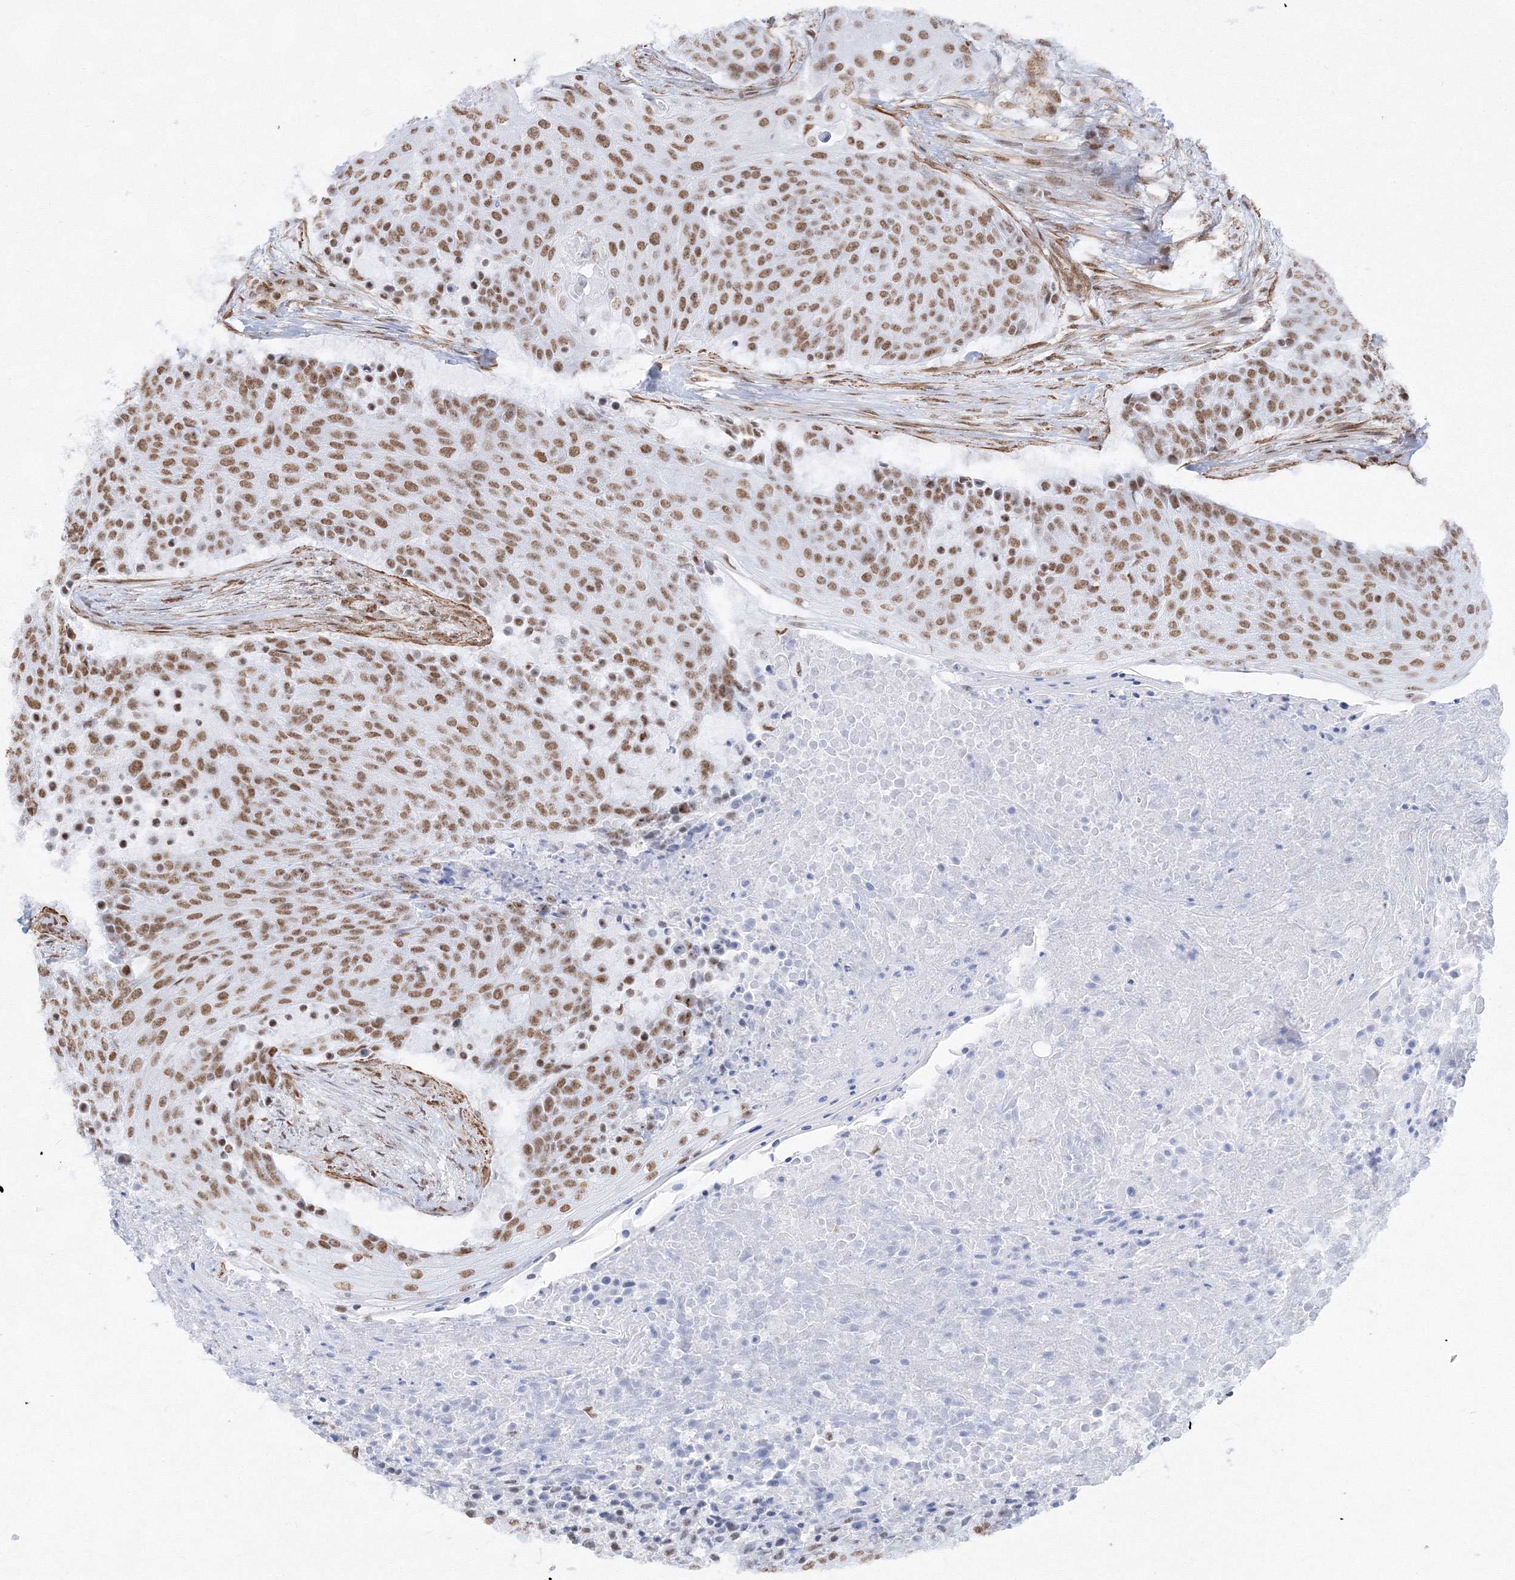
{"staining": {"intensity": "moderate", "quantity": ">75%", "location": "nuclear"}, "tissue": "urothelial cancer", "cell_type": "Tumor cells", "image_type": "cancer", "snomed": [{"axis": "morphology", "description": "Urothelial carcinoma, High grade"}, {"axis": "topography", "description": "Urinary bladder"}], "caption": "Urothelial carcinoma (high-grade) was stained to show a protein in brown. There is medium levels of moderate nuclear expression in approximately >75% of tumor cells.", "gene": "ZNF638", "patient": {"sex": "female", "age": 63}}